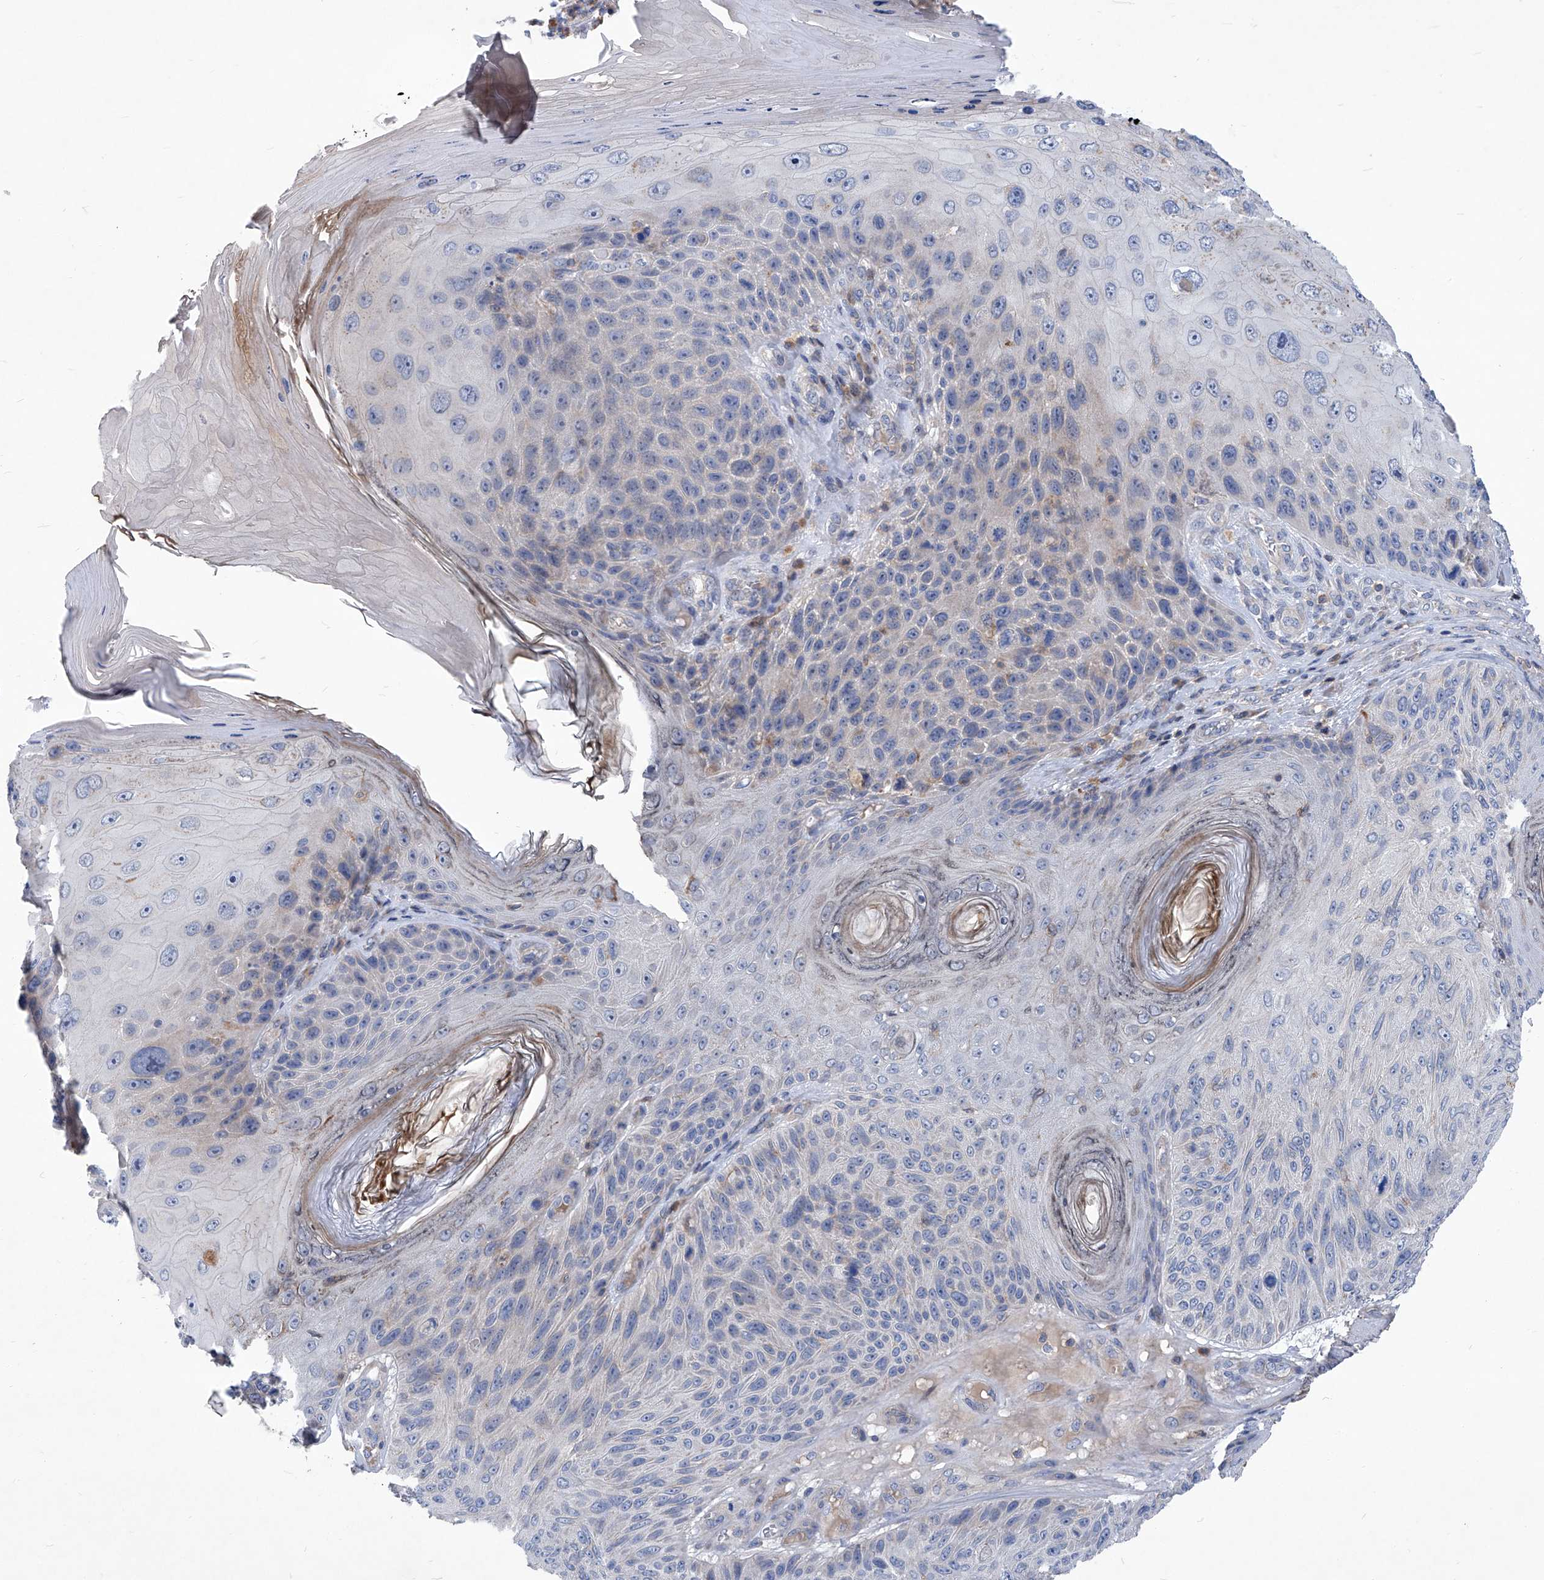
{"staining": {"intensity": "negative", "quantity": "none", "location": "none"}, "tissue": "skin cancer", "cell_type": "Tumor cells", "image_type": "cancer", "snomed": [{"axis": "morphology", "description": "Squamous cell carcinoma, NOS"}, {"axis": "topography", "description": "Skin"}], "caption": "This histopathology image is of squamous cell carcinoma (skin) stained with immunohistochemistry to label a protein in brown with the nuclei are counter-stained blue. There is no staining in tumor cells.", "gene": "EPHA8", "patient": {"sex": "female", "age": 88}}